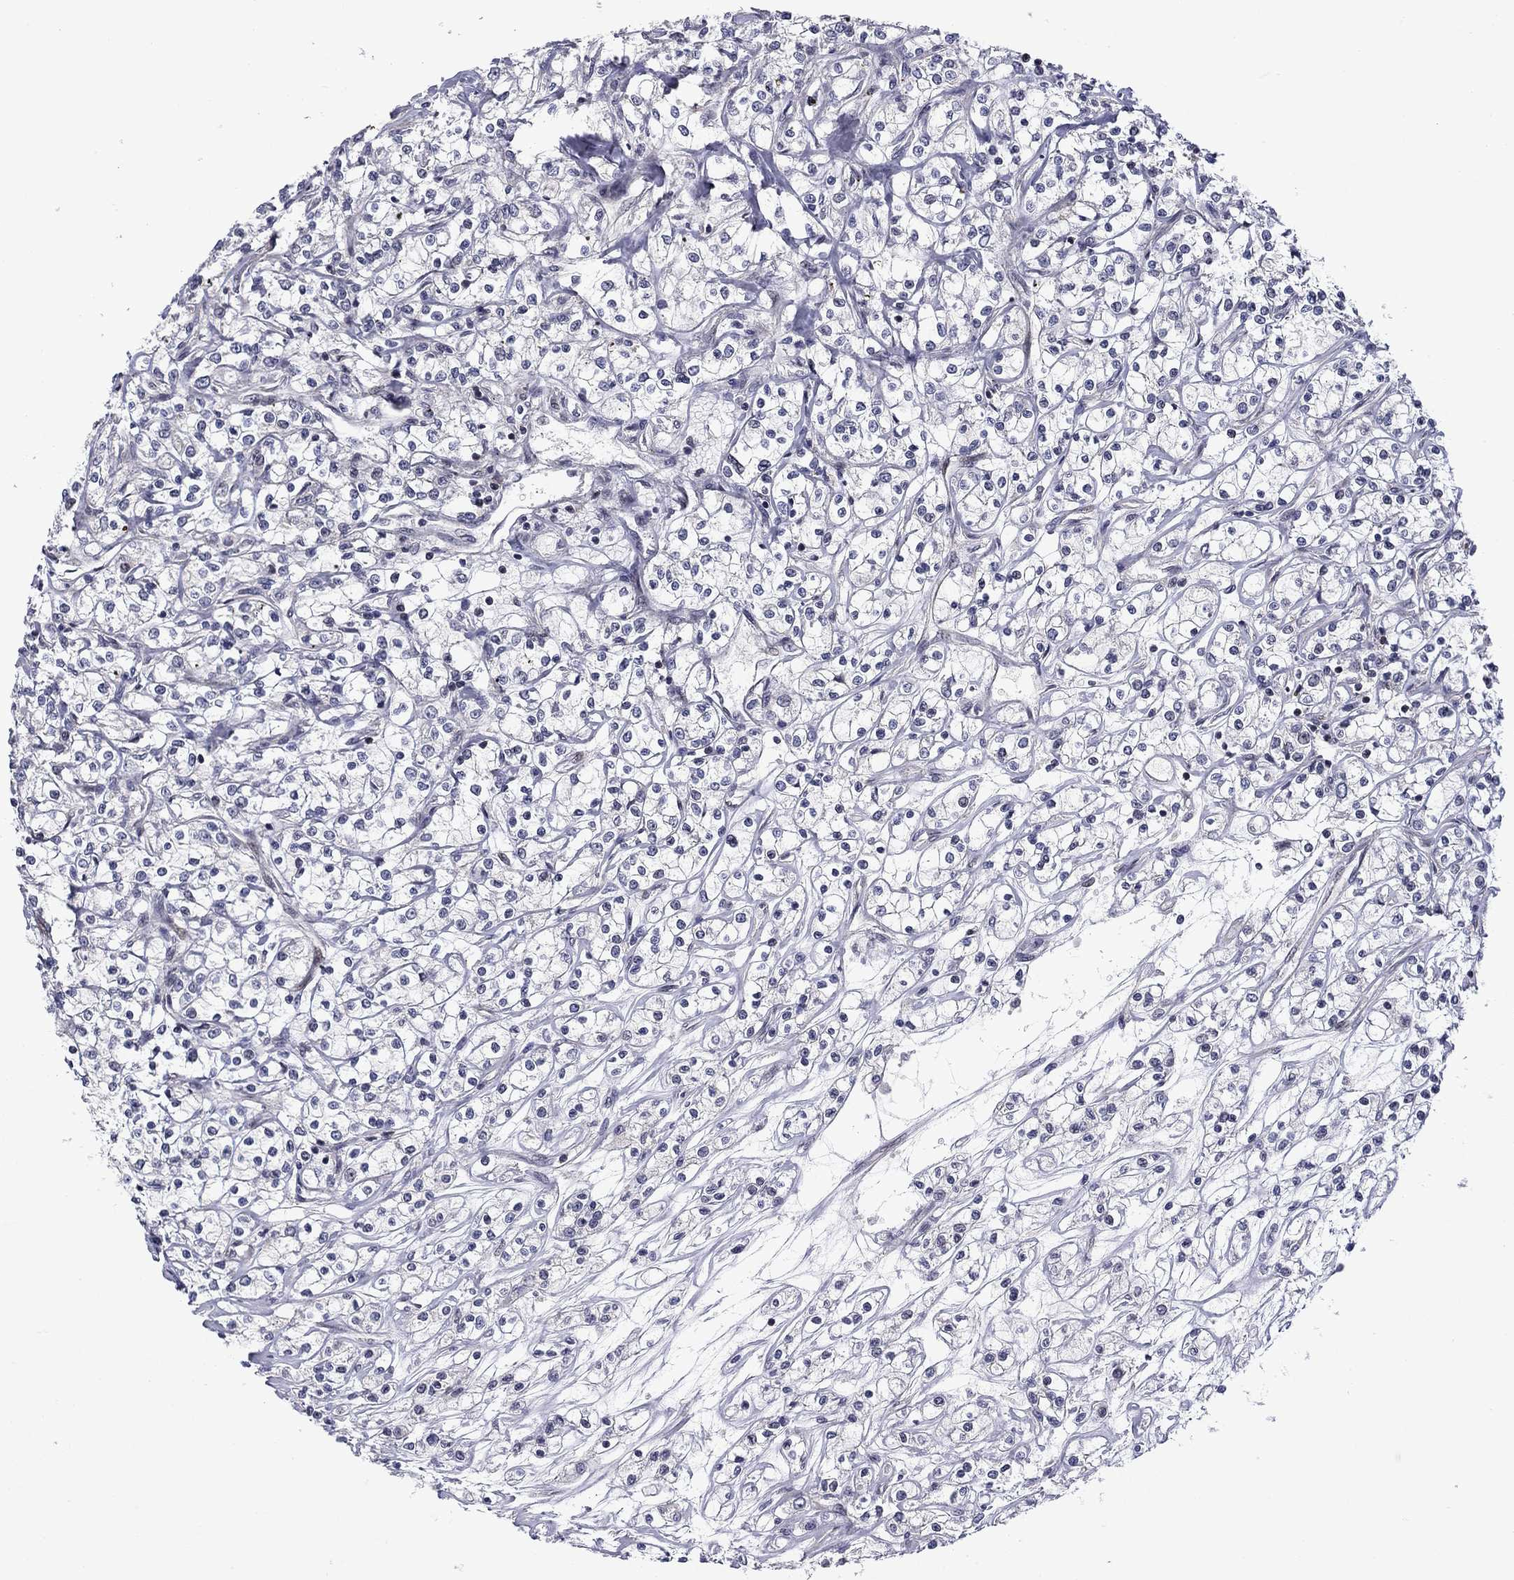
{"staining": {"intensity": "negative", "quantity": "none", "location": "none"}, "tissue": "renal cancer", "cell_type": "Tumor cells", "image_type": "cancer", "snomed": [{"axis": "morphology", "description": "Adenocarcinoma, NOS"}, {"axis": "topography", "description": "Kidney"}], "caption": "The histopathology image reveals no staining of tumor cells in renal adenocarcinoma.", "gene": "B3GAT1", "patient": {"sex": "female", "age": 59}}